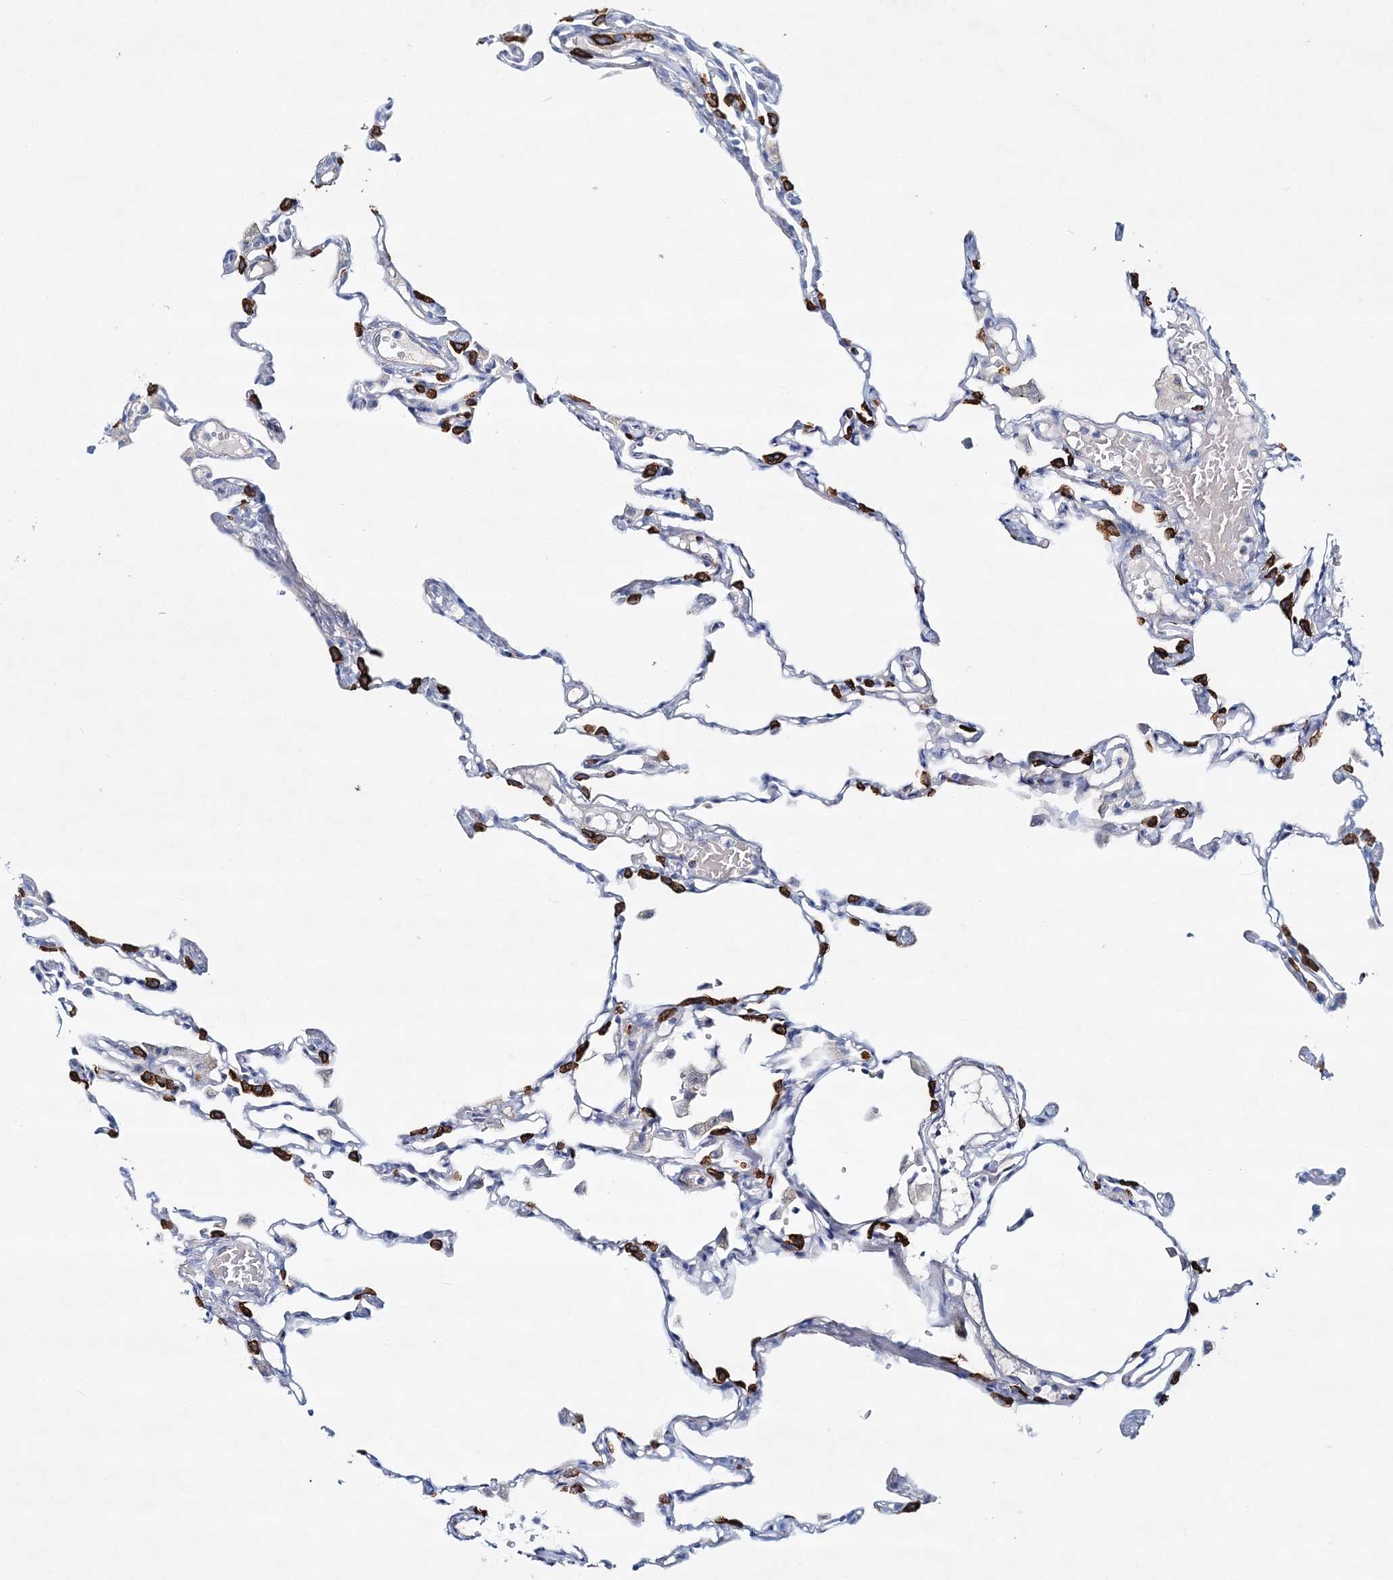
{"staining": {"intensity": "strong", "quantity": "25%-75%", "location": "cytoplasmic/membranous"}, "tissue": "lung", "cell_type": "Alveolar cells", "image_type": "normal", "snomed": [{"axis": "morphology", "description": "Normal tissue, NOS"}, {"axis": "topography", "description": "Lung"}], "caption": "DAB (3,3'-diaminobenzidine) immunohistochemical staining of benign lung exhibits strong cytoplasmic/membranous protein positivity in about 25%-75% of alveolar cells. The staining is performed using DAB (3,3'-diaminobenzidine) brown chromogen to label protein expression. The nuclei are counter-stained blue using hematoxylin.", "gene": "ADGRL1", "patient": {"sex": "female", "age": 49}}